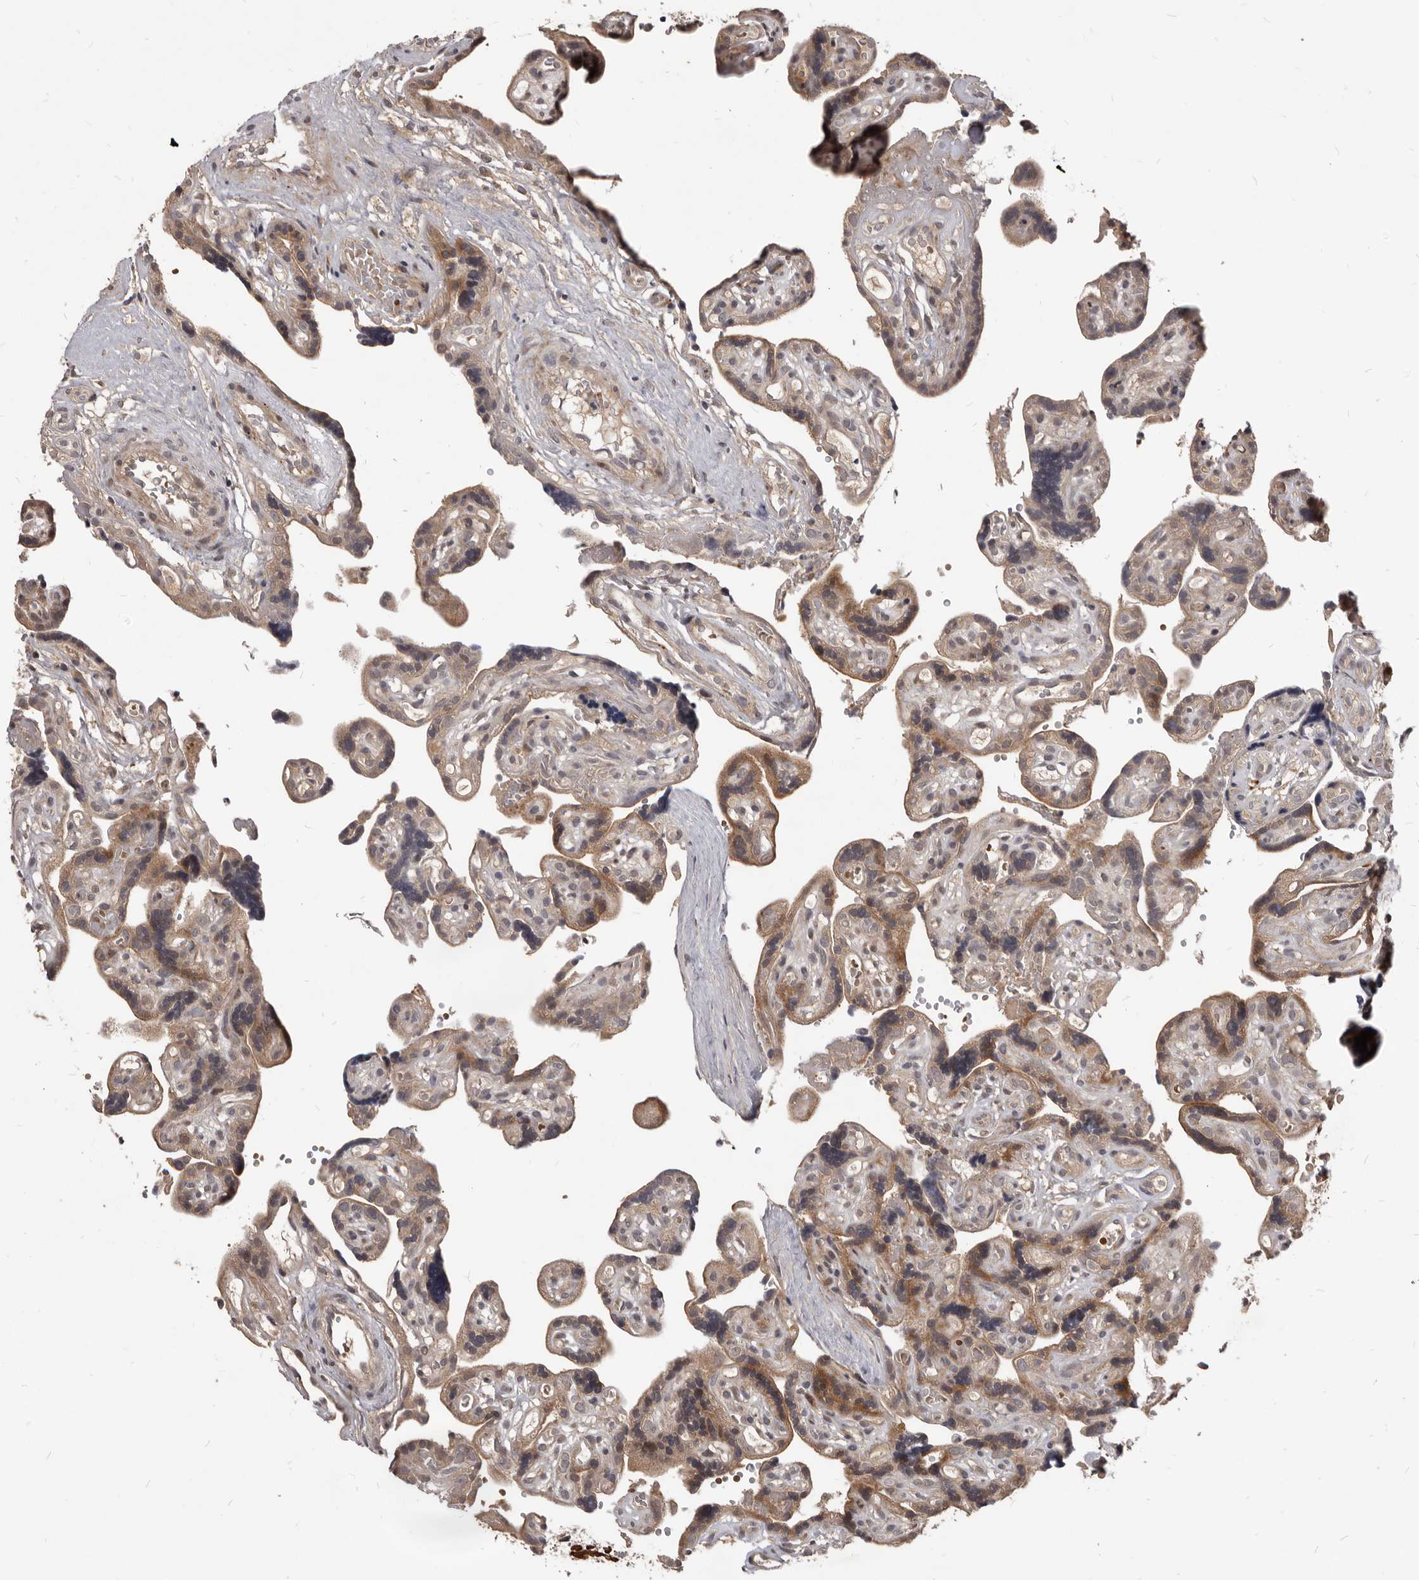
{"staining": {"intensity": "strong", "quantity": ">75%", "location": "cytoplasmic/membranous"}, "tissue": "placenta", "cell_type": "Decidual cells", "image_type": "normal", "snomed": [{"axis": "morphology", "description": "Normal tissue, NOS"}, {"axis": "topography", "description": "Placenta"}], "caption": "Strong cytoplasmic/membranous staining is present in about >75% of decidual cells in unremarkable placenta.", "gene": "GABPB2", "patient": {"sex": "female", "age": 30}}